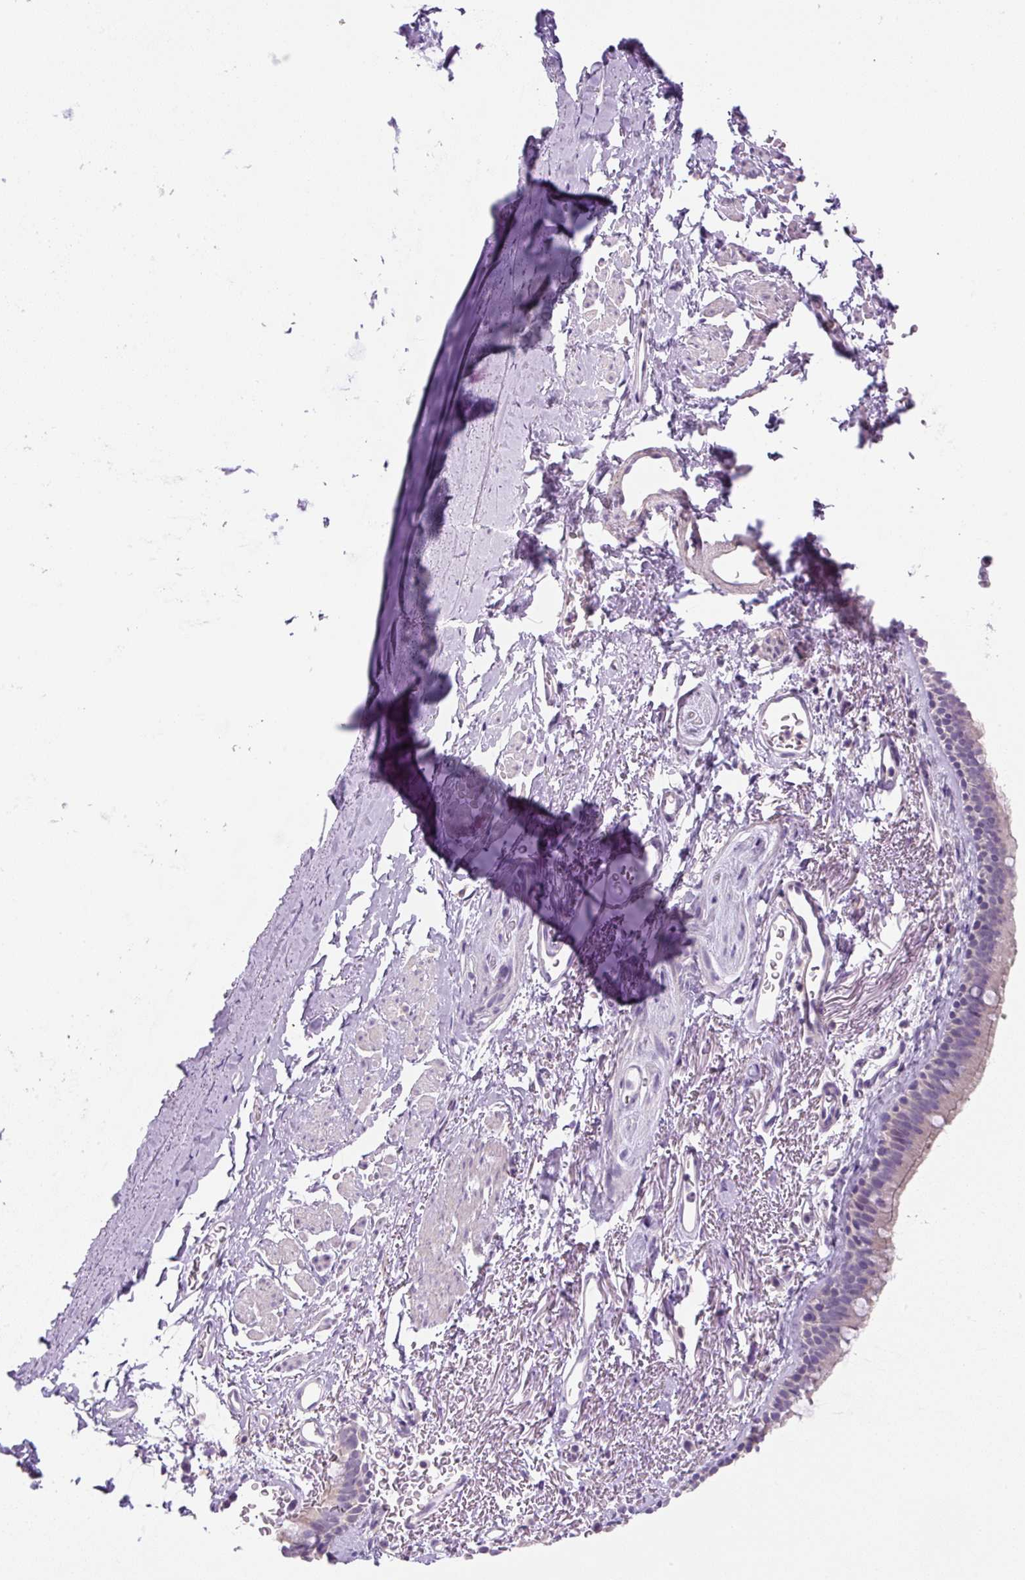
{"staining": {"intensity": "weak", "quantity": "<25%", "location": "cytoplasmic/membranous"}, "tissue": "bronchus", "cell_type": "Respiratory epithelial cells", "image_type": "normal", "snomed": [{"axis": "morphology", "description": "Normal tissue, NOS"}, {"axis": "topography", "description": "Bronchus"}], "caption": "Immunohistochemistry (IHC) histopathology image of normal bronchus stained for a protein (brown), which reveals no expression in respiratory epithelial cells. (DAB IHC, high magnification).", "gene": "UBL3", "patient": {"sex": "male", "age": 67}}